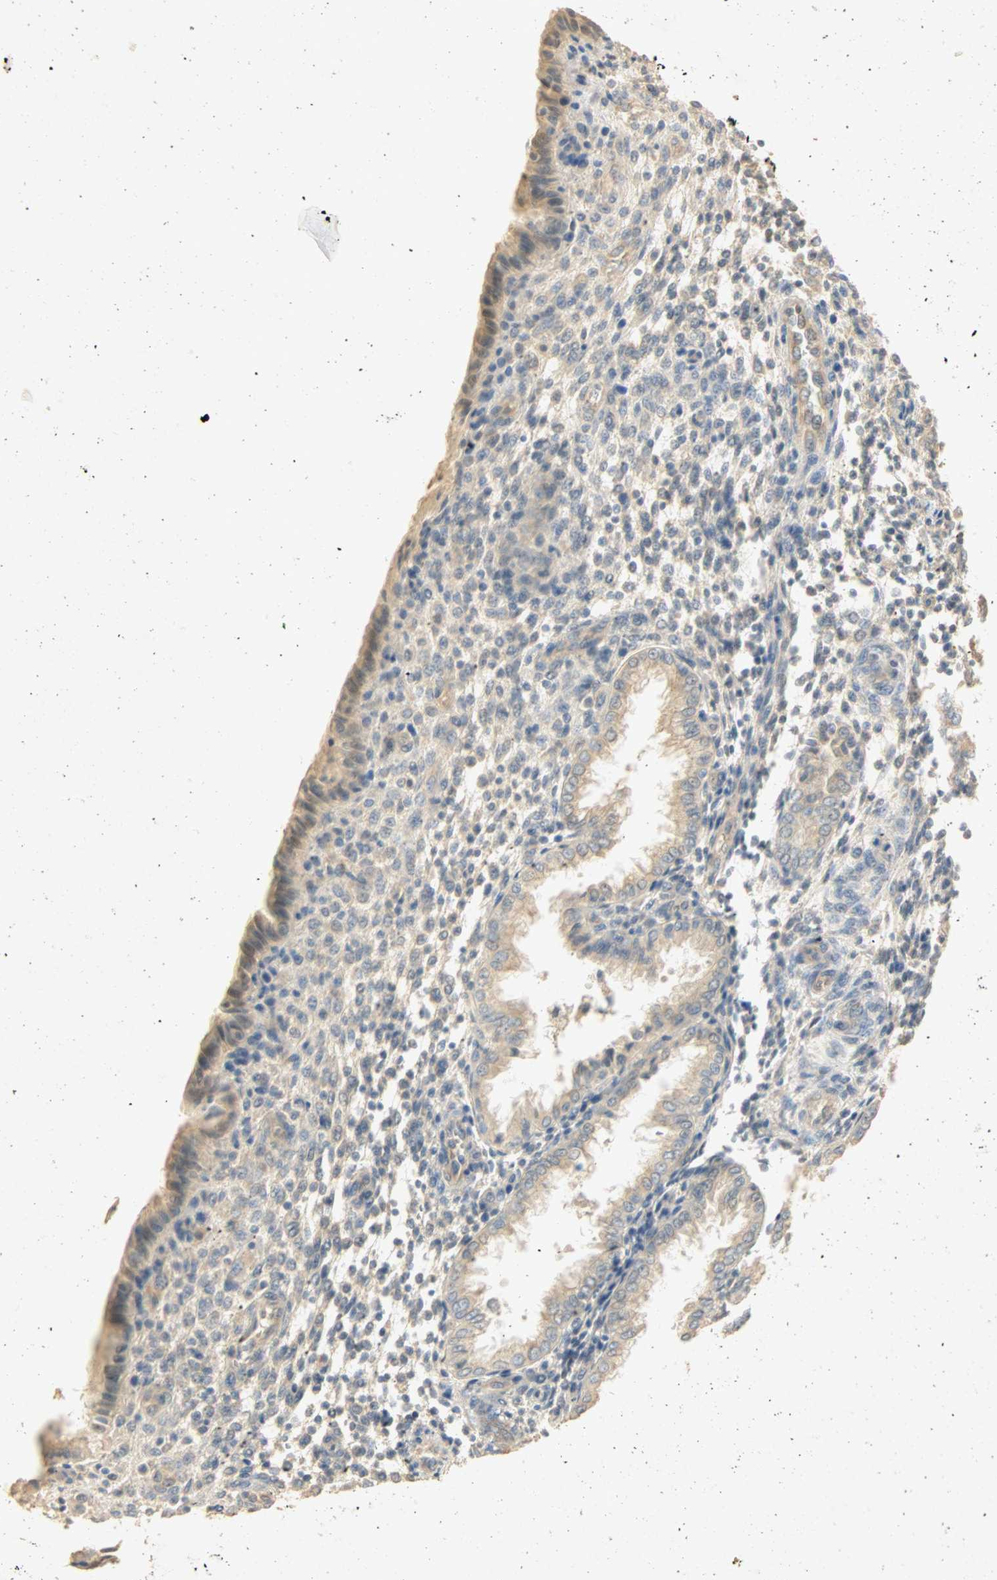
{"staining": {"intensity": "weak", "quantity": "25%-75%", "location": "cytoplasmic/membranous"}, "tissue": "endometrium", "cell_type": "Cells in endometrial stroma", "image_type": "normal", "snomed": [{"axis": "morphology", "description": "Normal tissue, NOS"}, {"axis": "topography", "description": "Endometrium"}], "caption": "A low amount of weak cytoplasmic/membranous staining is seen in approximately 25%-75% of cells in endometrial stroma in normal endometrium.", "gene": "SELENBP1", "patient": {"sex": "female", "age": 33}}